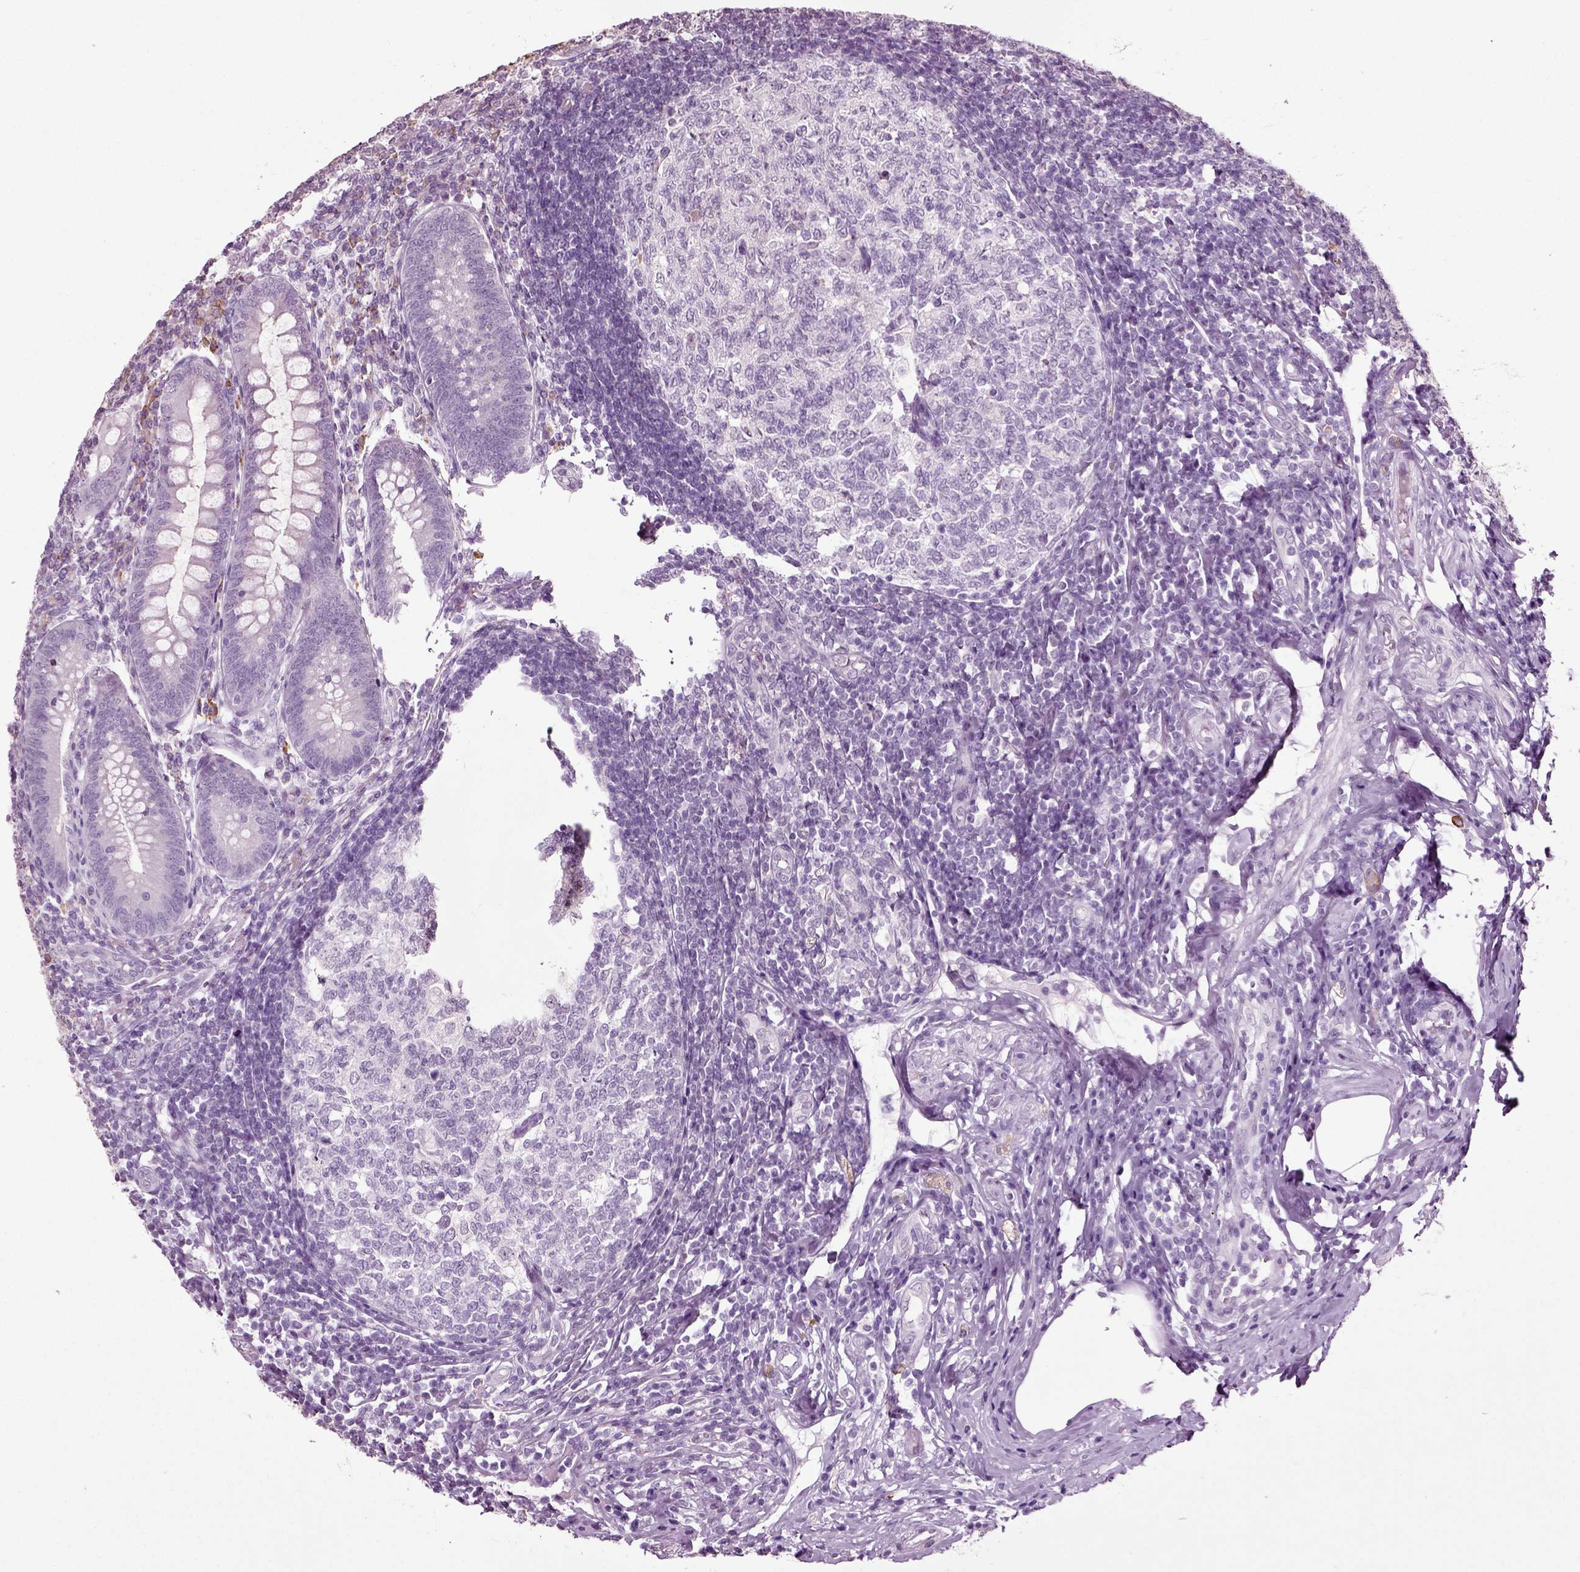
{"staining": {"intensity": "negative", "quantity": "none", "location": "none"}, "tissue": "appendix", "cell_type": "Glandular cells", "image_type": "normal", "snomed": [{"axis": "morphology", "description": "Normal tissue, NOS"}, {"axis": "morphology", "description": "Inflammation, NOS"}, {"axis": "topography", "description": "Appendix"}], "caption": "This is an immunohistochemistry micrograph of unremarkable appendix. There is no positivity in glandular cells.", "gene": "SLC26A8", "patient": {"sex": "male", "age": 16}}